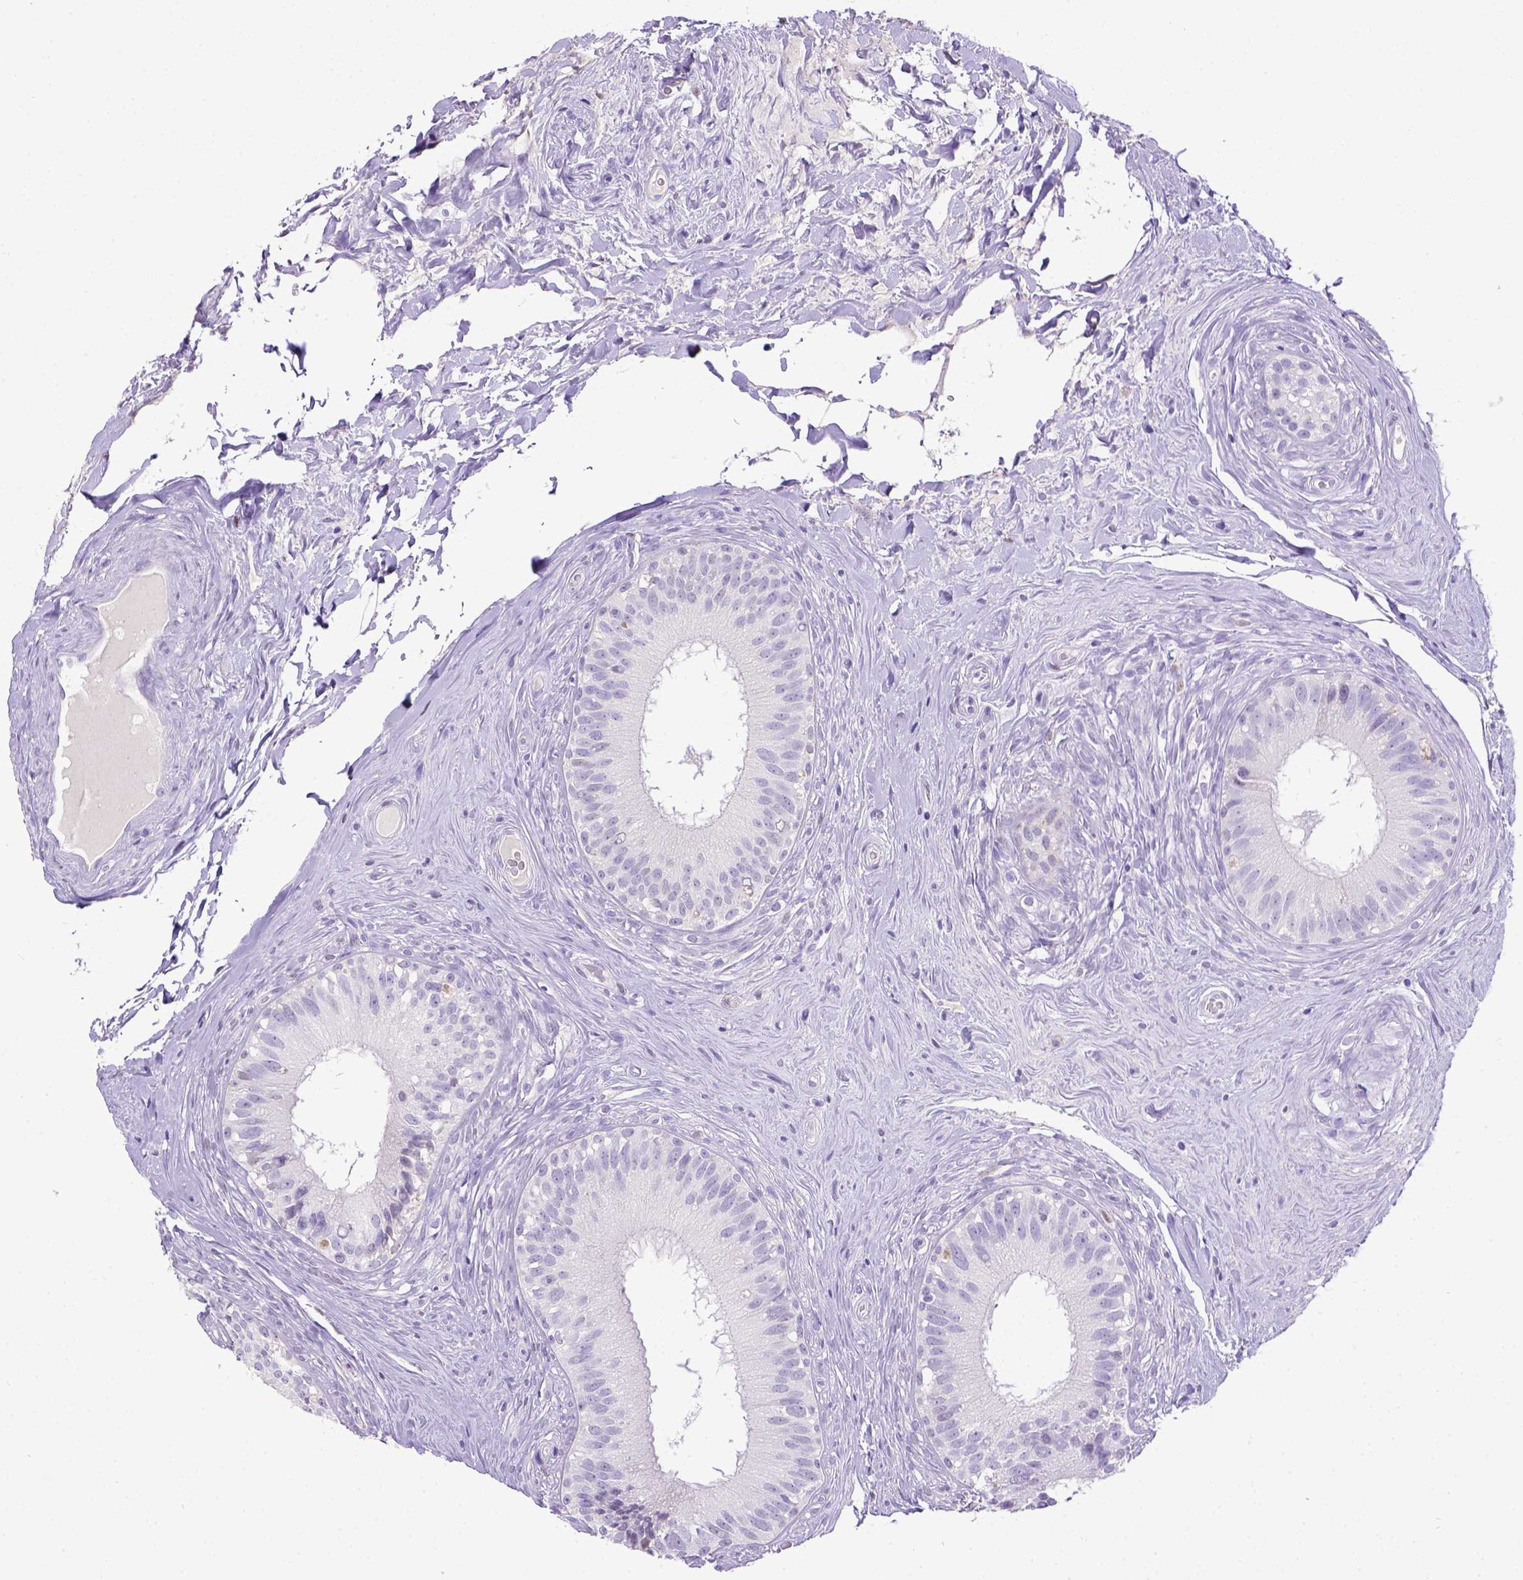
{"staining": {"intensity": "negative", "quantity": "none", "location": "none"}, "tissue": "epididymis", "cell_type": "Glandular cells", "image_type": "normal", "snomed": [{"axis": "morphology", "description": "Normal tissue, NOS"}, {"axis": "topography", "description": "Epididymis"}], "caption": "High magnification brightfield microscopy of unremarkable epididymis stained with DAB (brown) and counterstained with hematoxylin (blue): glandular cells show no significant expression. (Brightfield microscopy of DAB IHC at high magnification).", "gene": "ESR1", "patient": {"sex": "male", "age": 59}}